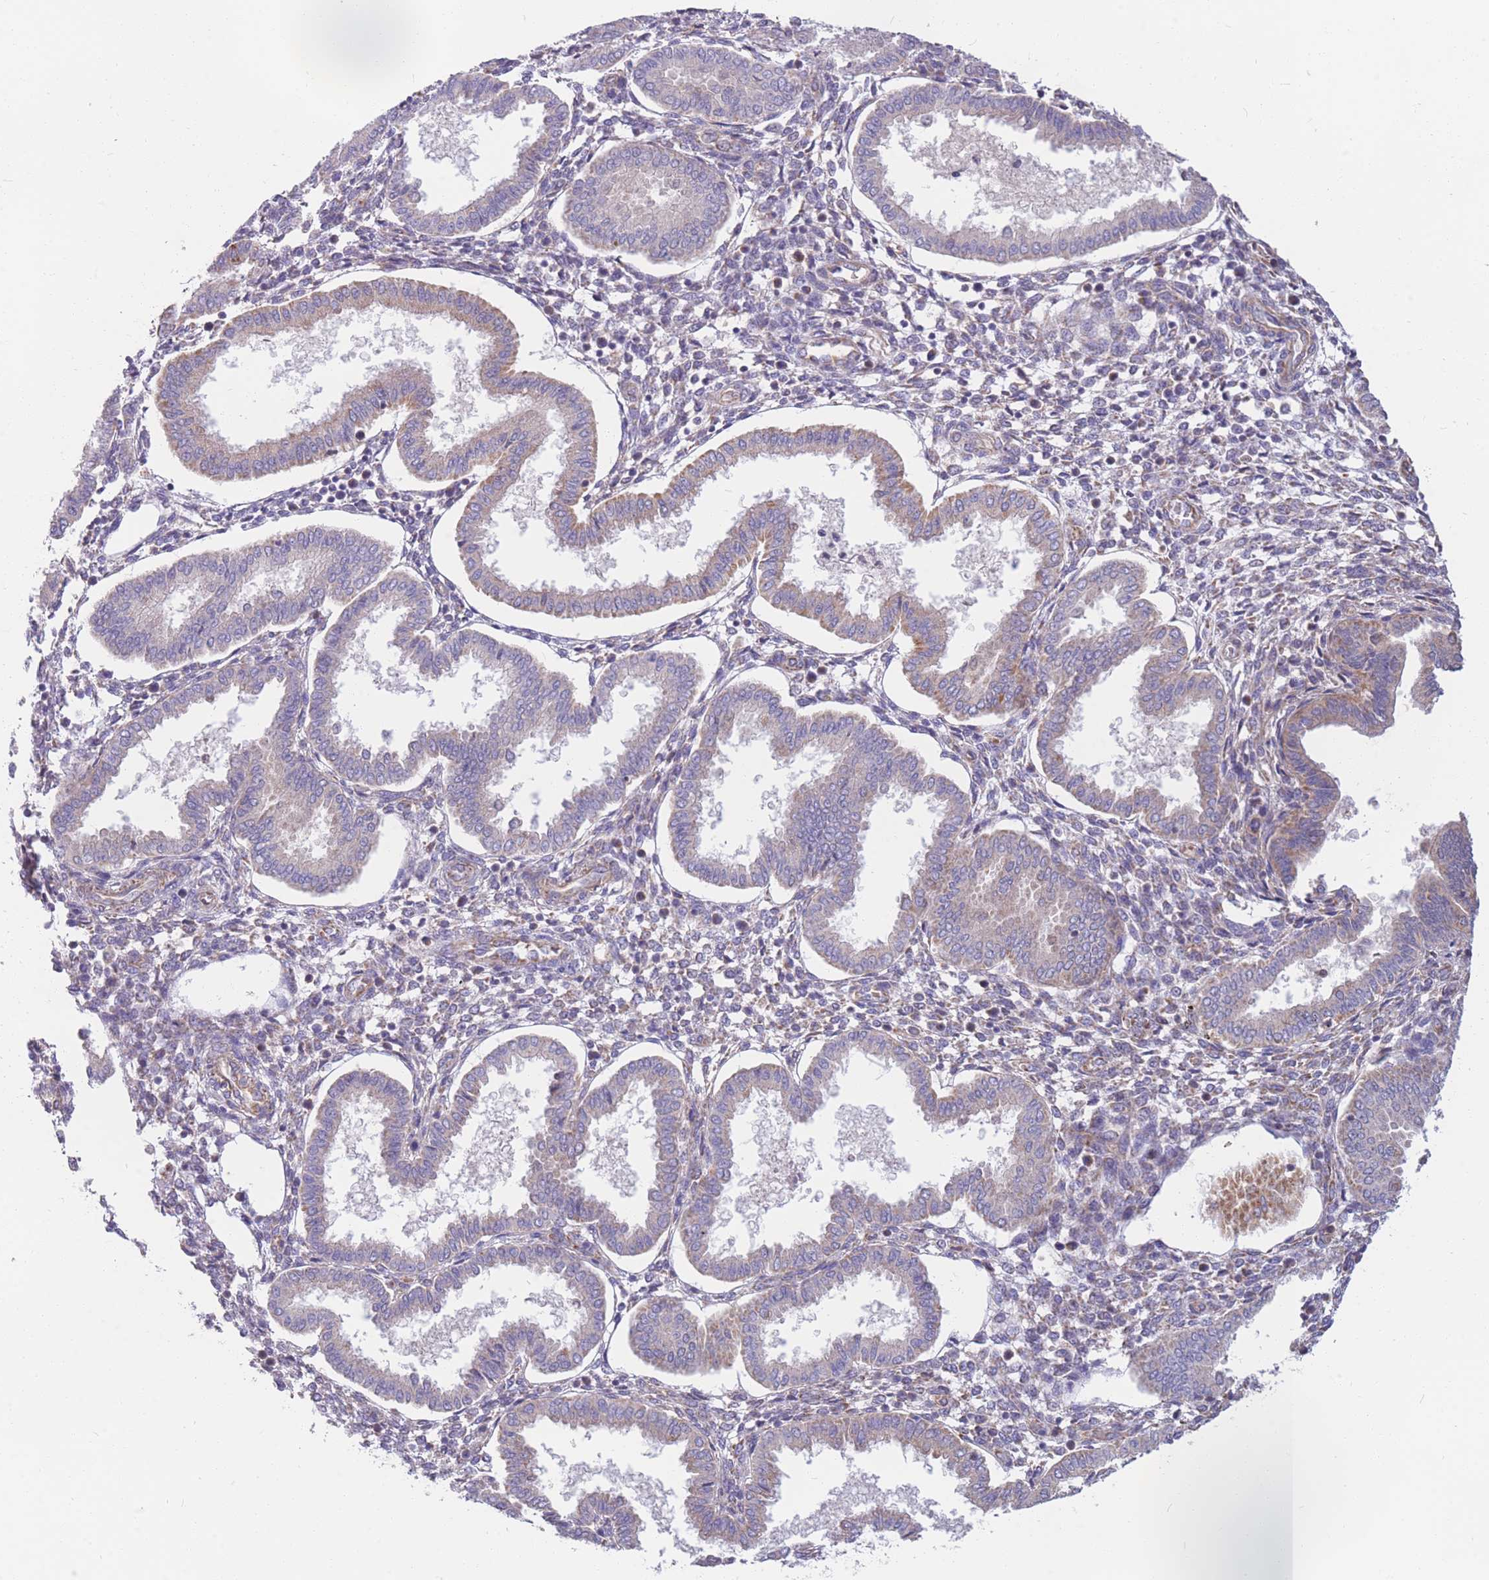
{"staining": {"intensity": "negative", "quantity": "none", "location": "none"}, "tissue": "endometrium", "cell_type": "Cells in endometrial stroma", "image_type": "normal", "snomed": [{"axis": "morphology", "description": "Normal tissue, NOS"}, {"axis": "topography", "description": "Endometrium"}], "caption": "High magnification brightfield microscopy of unremarkable endometrium stained with DAB (3,3'-diaminobenzidine) (brown) and counterstained with hematoxylin (blue): cells in endometrial stroma show no significant expression.", "gene": "MRPS9", "patient": {"sex": "female", "age": 24}}